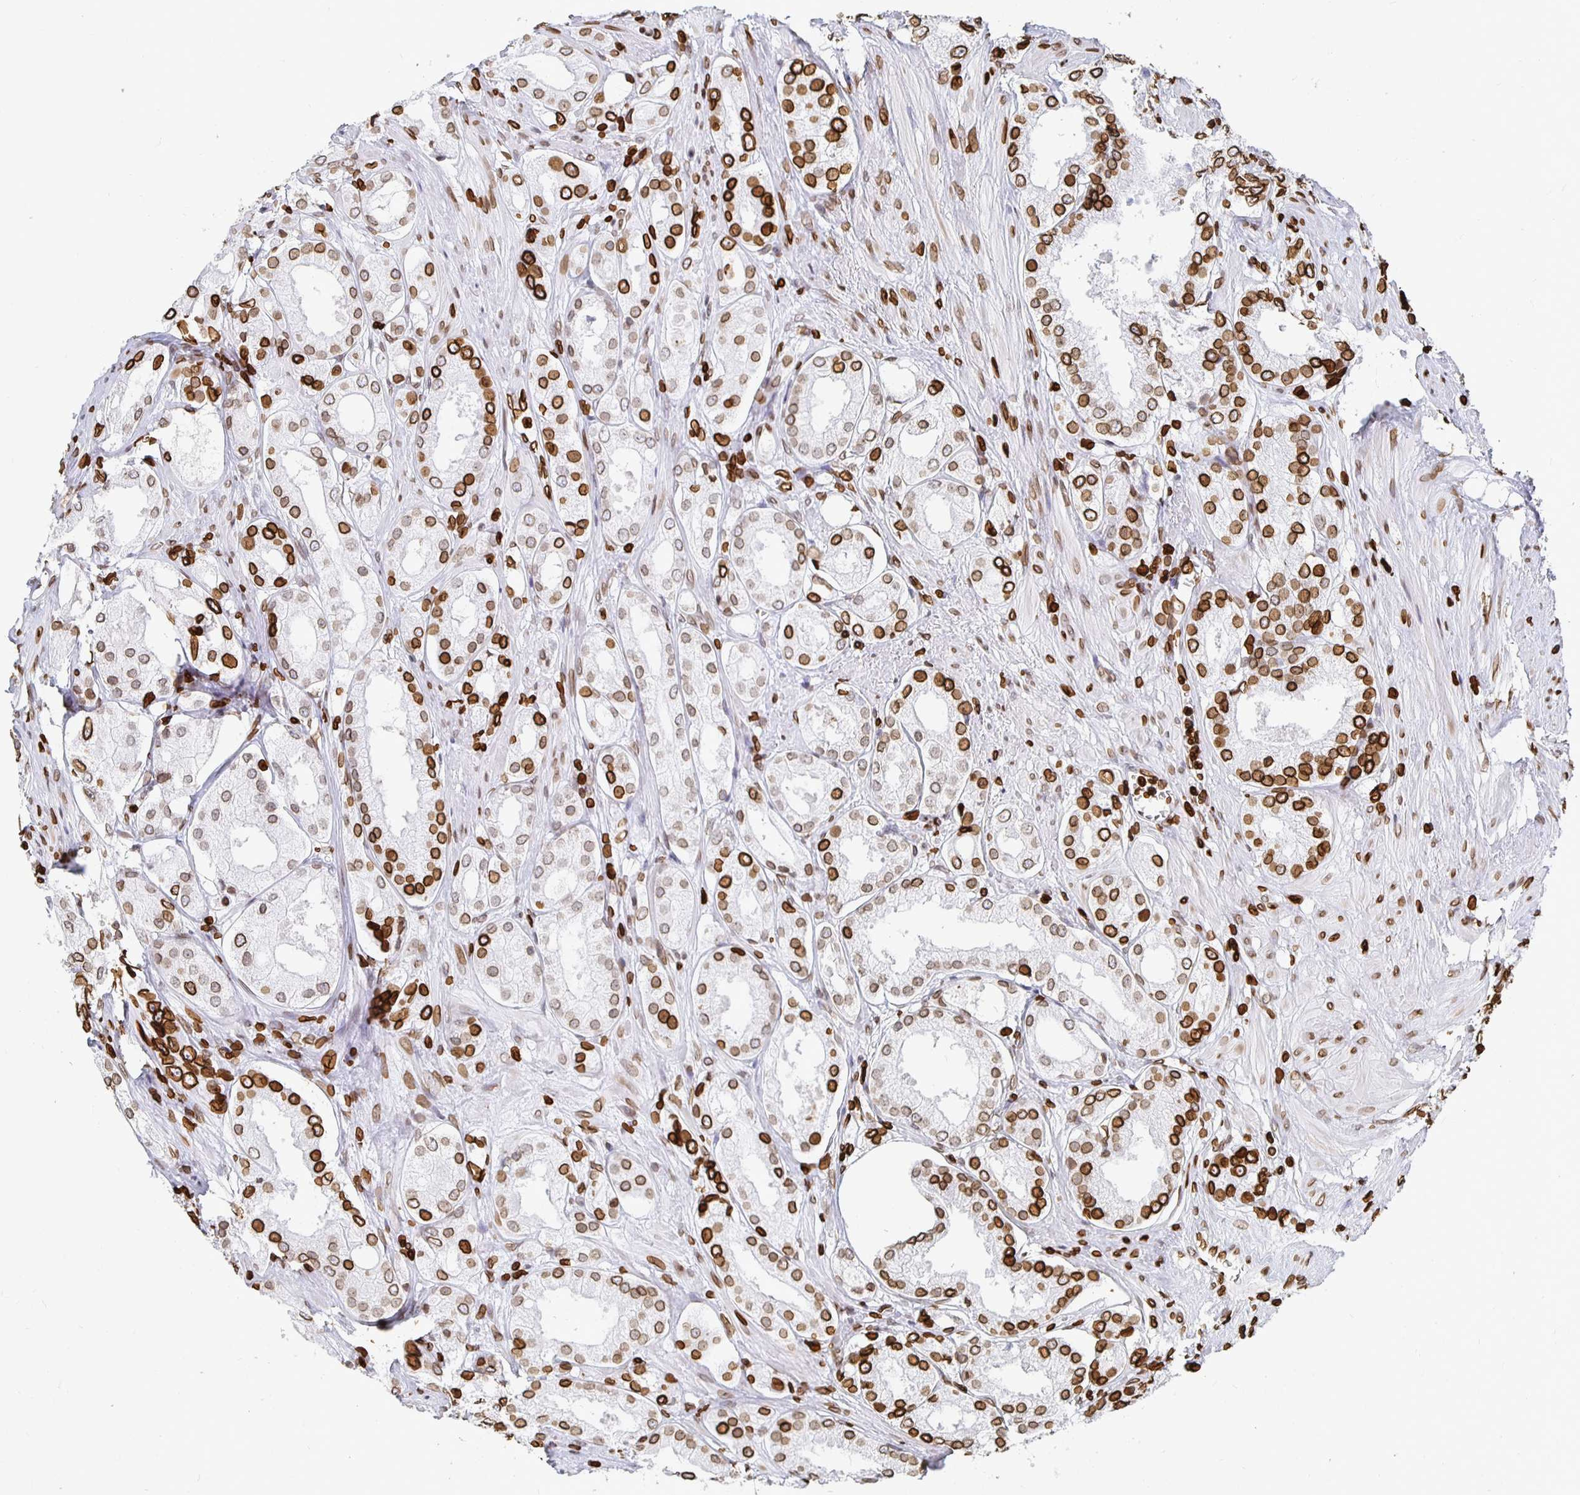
{"staining": {"intensity": "strong", "quantity": "25%-75%", "location": "cytoplasmic/membranous,nuclear"}, "tissue": "prostate cancer", "cell_type": "Tumor cells", "image_type": "cancer", "snomed": [{"axis": "morphology", "description": "Adenocarcinoma, Low grade"}, {"axis": "topography", "description": "Prostate"}], "caption": "Human low-grade adenocarcinoma (prostate) stained for a protein (brown) displays strong cytoplasmic/membranous and nuclear positive staining in approximately 25%-75% of tumor cells.", "gene": "LMNB1", "patient": {"sex": "male", "age": 68}}